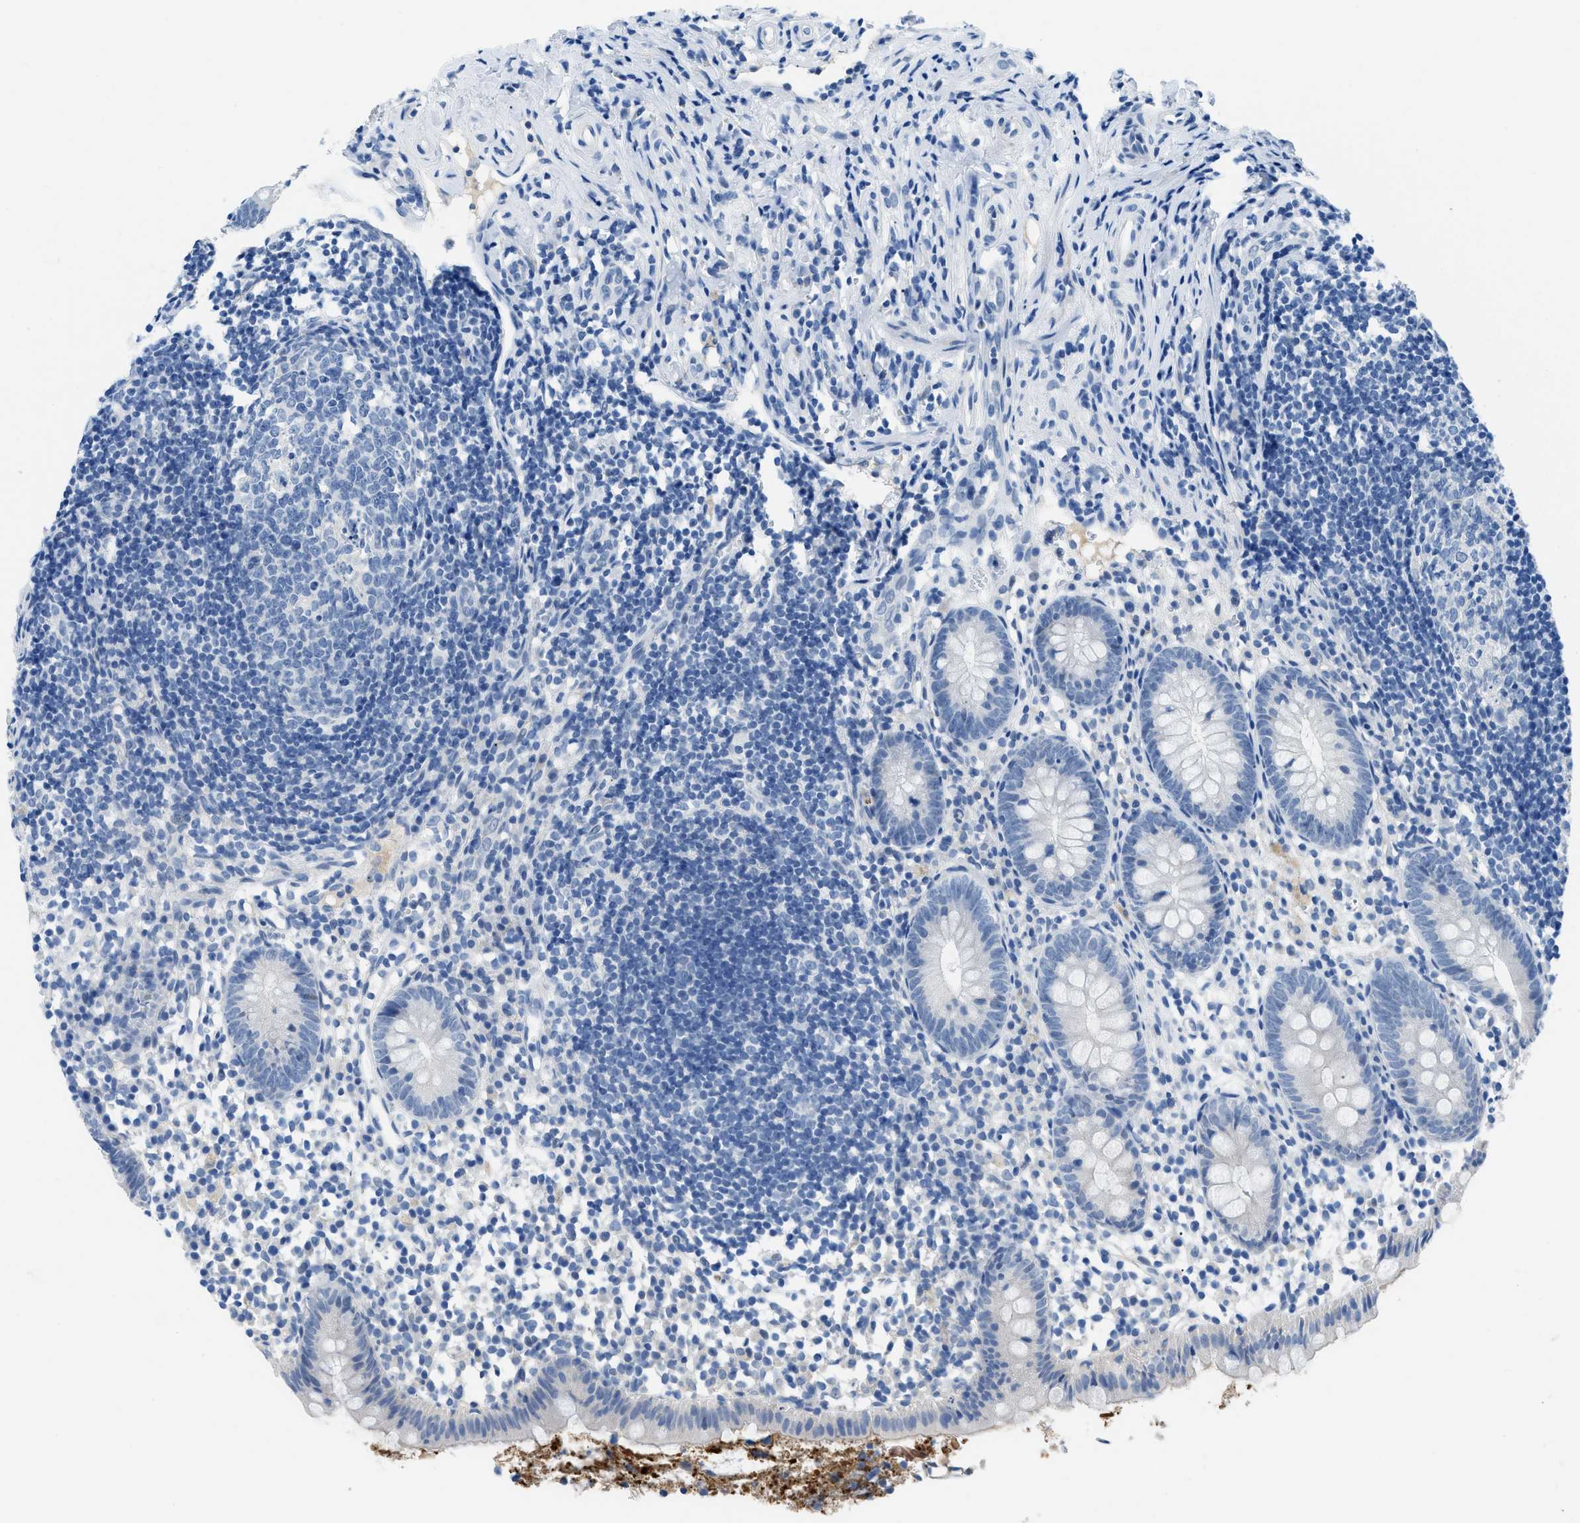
{"staining": {"intensity": "negative", "quantity": "none", "location": "none"}, "tissue": "appendix", "cell_type": "Glandular cells", "image_type": "normal", "snomed": [{"axis": "morphology", "description": "Normal tissue, NOS"}, {"axis": "topography", "description": "Appendix"}], "caption": "An immunohistochemistry photomicrograph of benign appendix is shown. There is no staining in glandular cells of appendix. Nuclei are stained in blue.", "gene": "MBL2", "patient": {"sex": "female", "age": 20}}